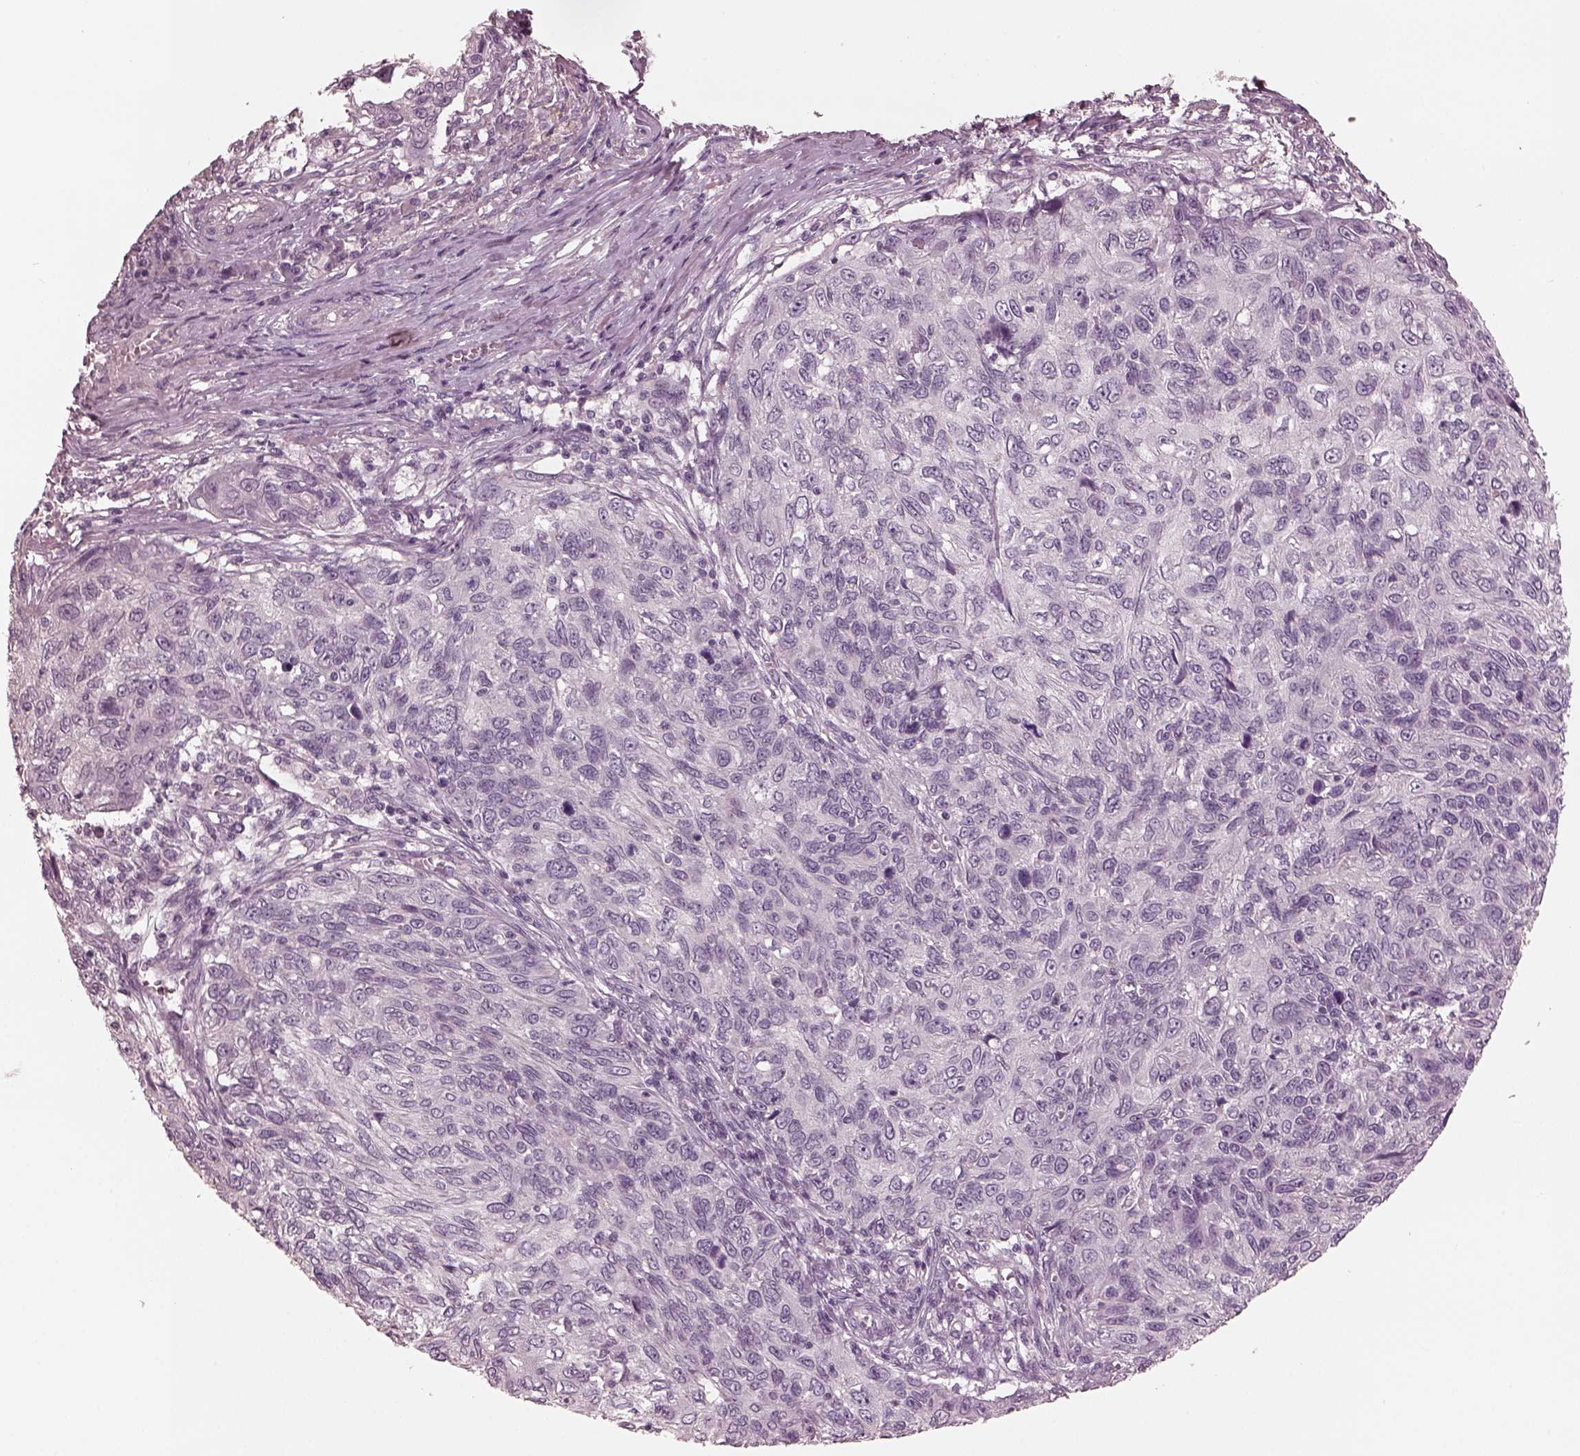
{"staining": {"intensity": "negative", "quantity": "none", "location": "none"}, "tissue": "skin cancer", "cell_type": "Tumor cells", "image_type": "cancer", "snomed": [{"axis": "morphology", "description": "Squamous cell carcinoma, NOS"}, {"axis": "topography", "description": "Skin"}], "caption": "Tumor cells are negative for protein expression in human skin cancer.", "gene": "OPTC", "patient": {"sex": "male", "age": 92}}